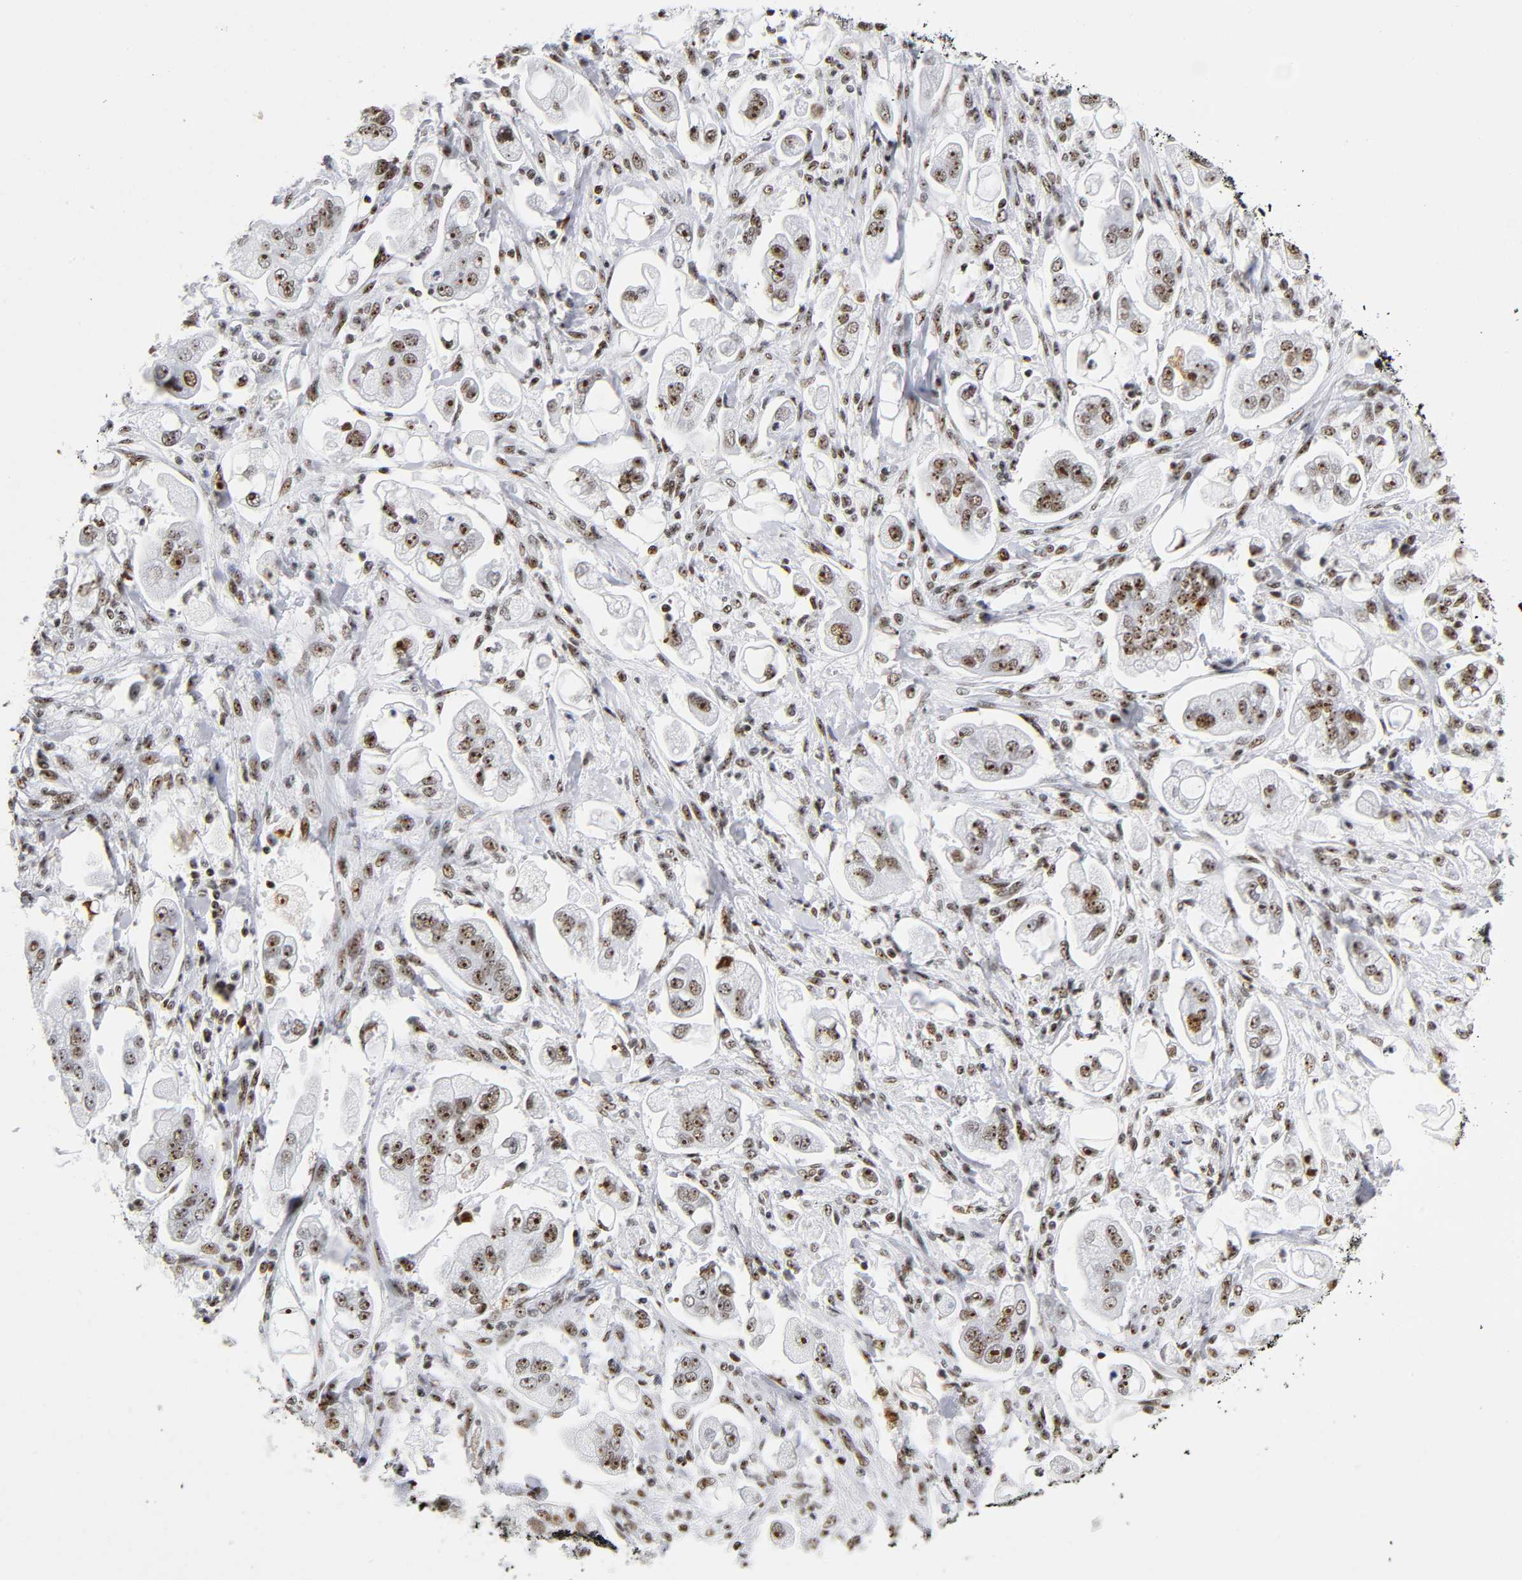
{"staining": {"intensity": "strong", "quantity": ">75%", "location": "nuclear"}, "tissue": "stomach cancer", "cell_type": "Tumor cells", "image_type": "cancer", "snomed": [{"axis": "morphology", "description": "Adenocarcinoma, NOS"}, {"axis": "topography", "description": "Stomach"}], "caption": "The image reveals immunohistochemical staining of stomach cancer (adenocarcinoma). There is strong nuclear expression is present in approximately >75% of tumor cells. (IHC, brightfield microscopy, high magnification).", "gene": "UBTF", "patient": {"sex": "male", "age": 62}}